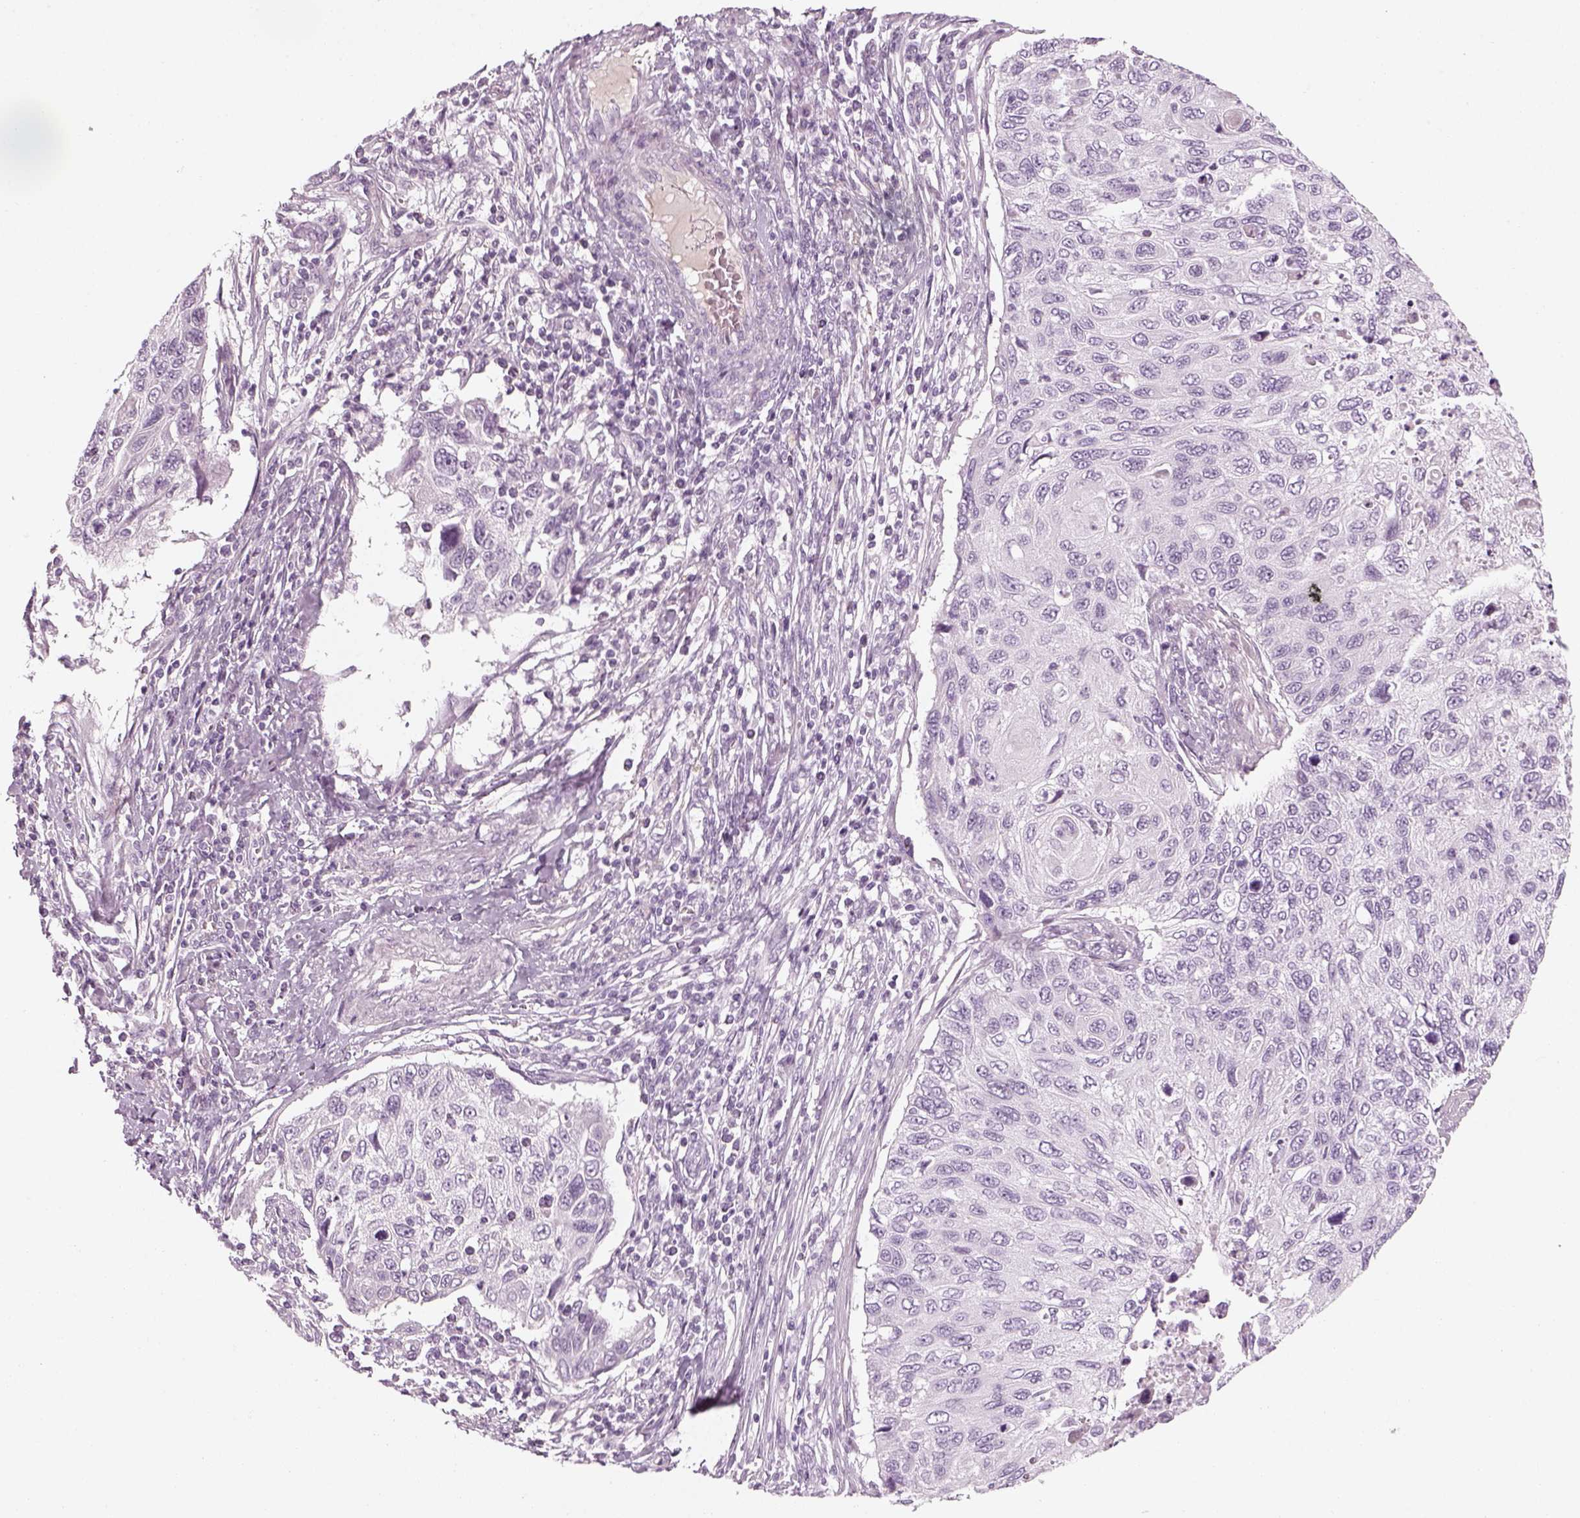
{"staining": {"intensity": "negative", "quantity": "none", "location": "none"}, "tissue": "cervical cancer", "cell_type": "Tumor cells", "image_type": "cancer", "snomed": [{"axis": "morphology", "description": "Squamous cell carcinoma, NOS"}, {"axis": "topography", "description": "Cervix"}], "caption": "An IHC image of cervical cancer is shown. There is no staining in tumor cells of cervical cancer.", "gene": "GAS2L2", "patient": {"sex": "female", "age": 70}}